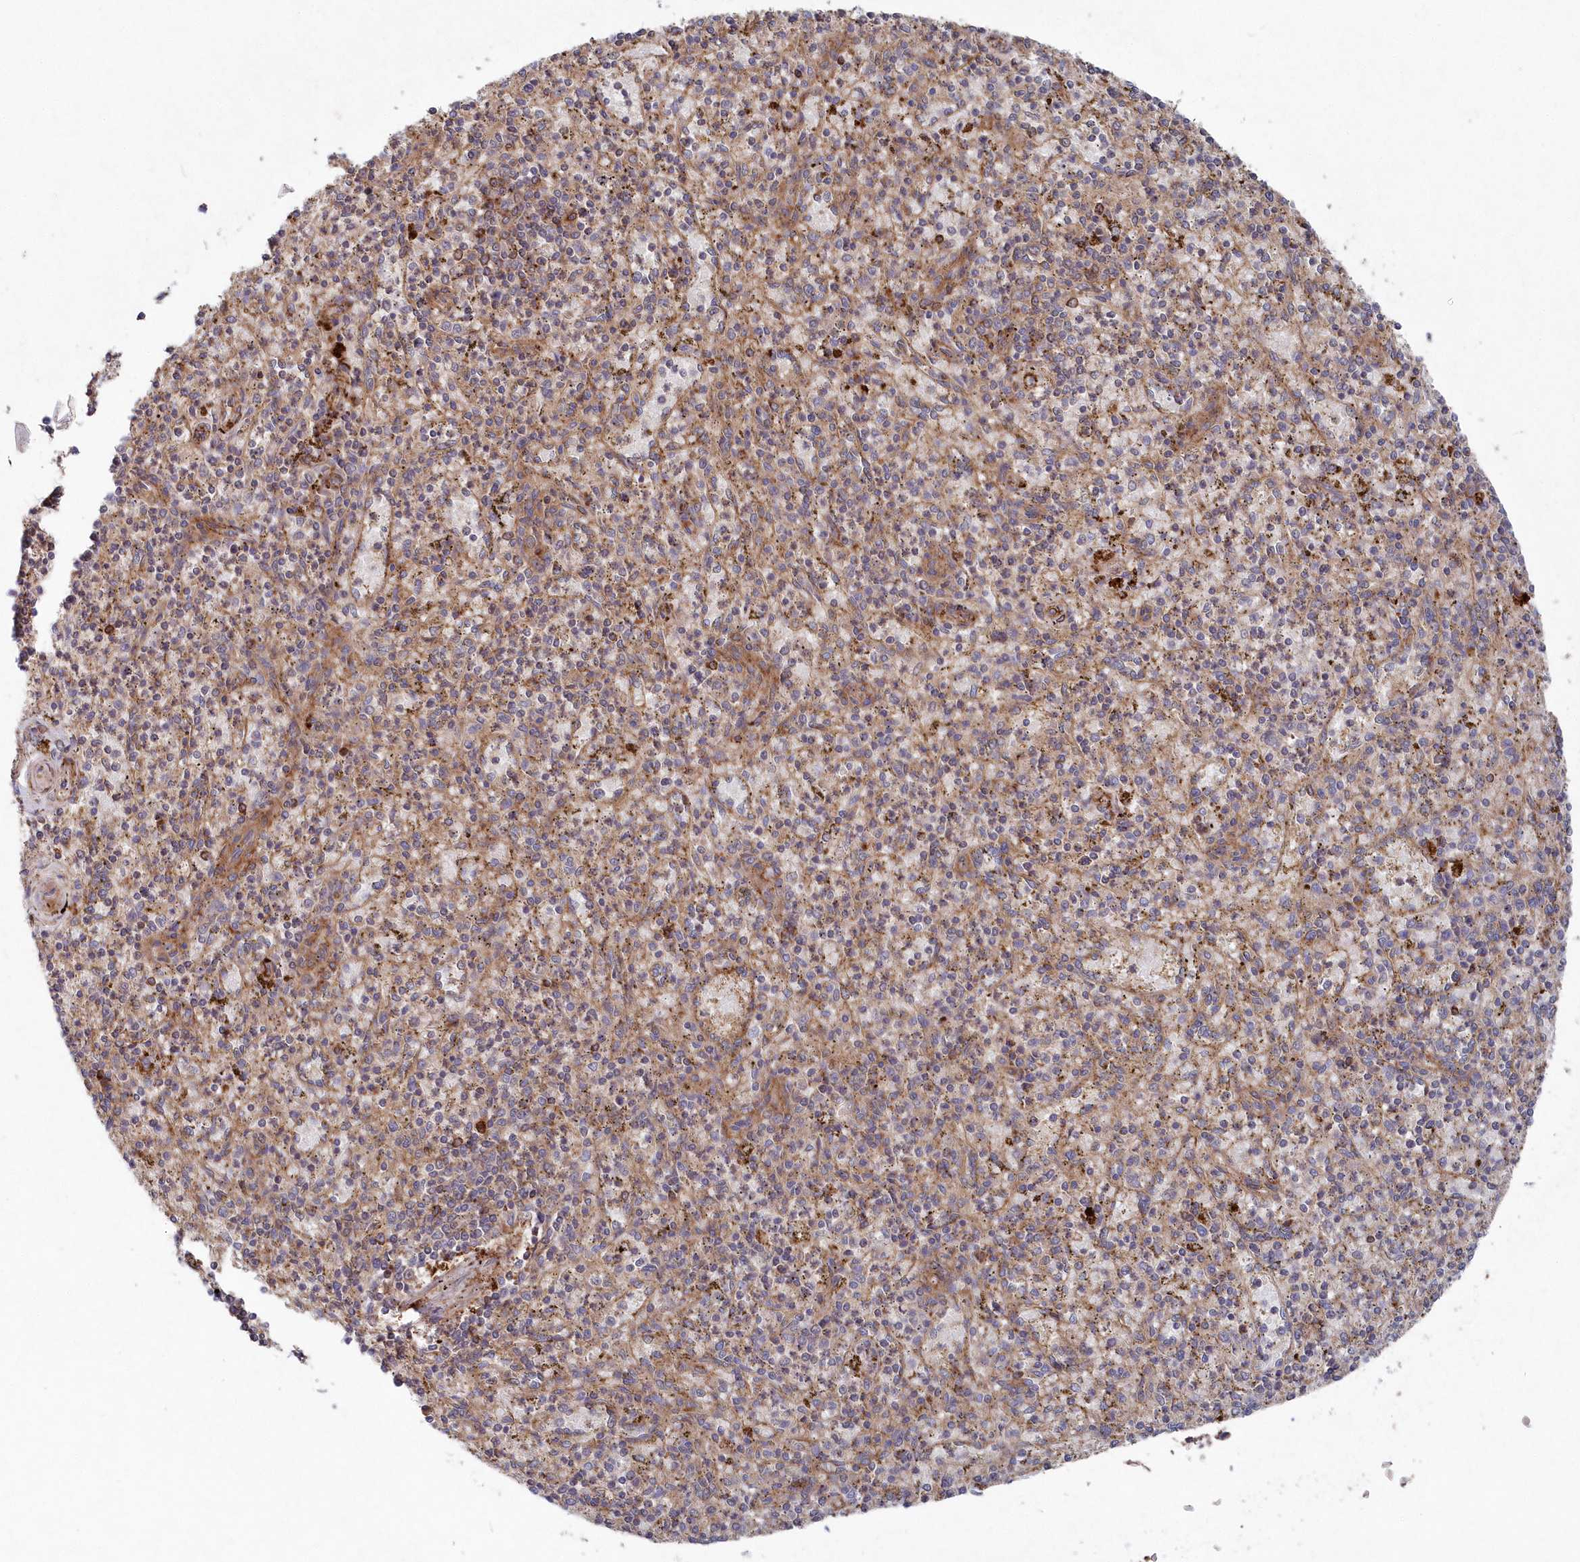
{"staining": {"intensity": "strong", "quantity": "<25%", "location": "cytoplasmic/membranous"}, "tissue": "spleen", "cell_type": "Cells in red pulp", "image_type": "normal", "snomed": [{"axis": "morphology", "description": "Normal tissue, NOS"}, {"axis": "topography", "description": "Spleen"}], "caption": "Immunohistochemical staining of normal human spleen shows strong cytoplasmic/membranous protein positivity in approximately <25% of cells in red pulp. (IHC, brightfield microscopy, high magnification).", "gene": "ABHD14B", "patient": {"sex": "male", "age": 72}}